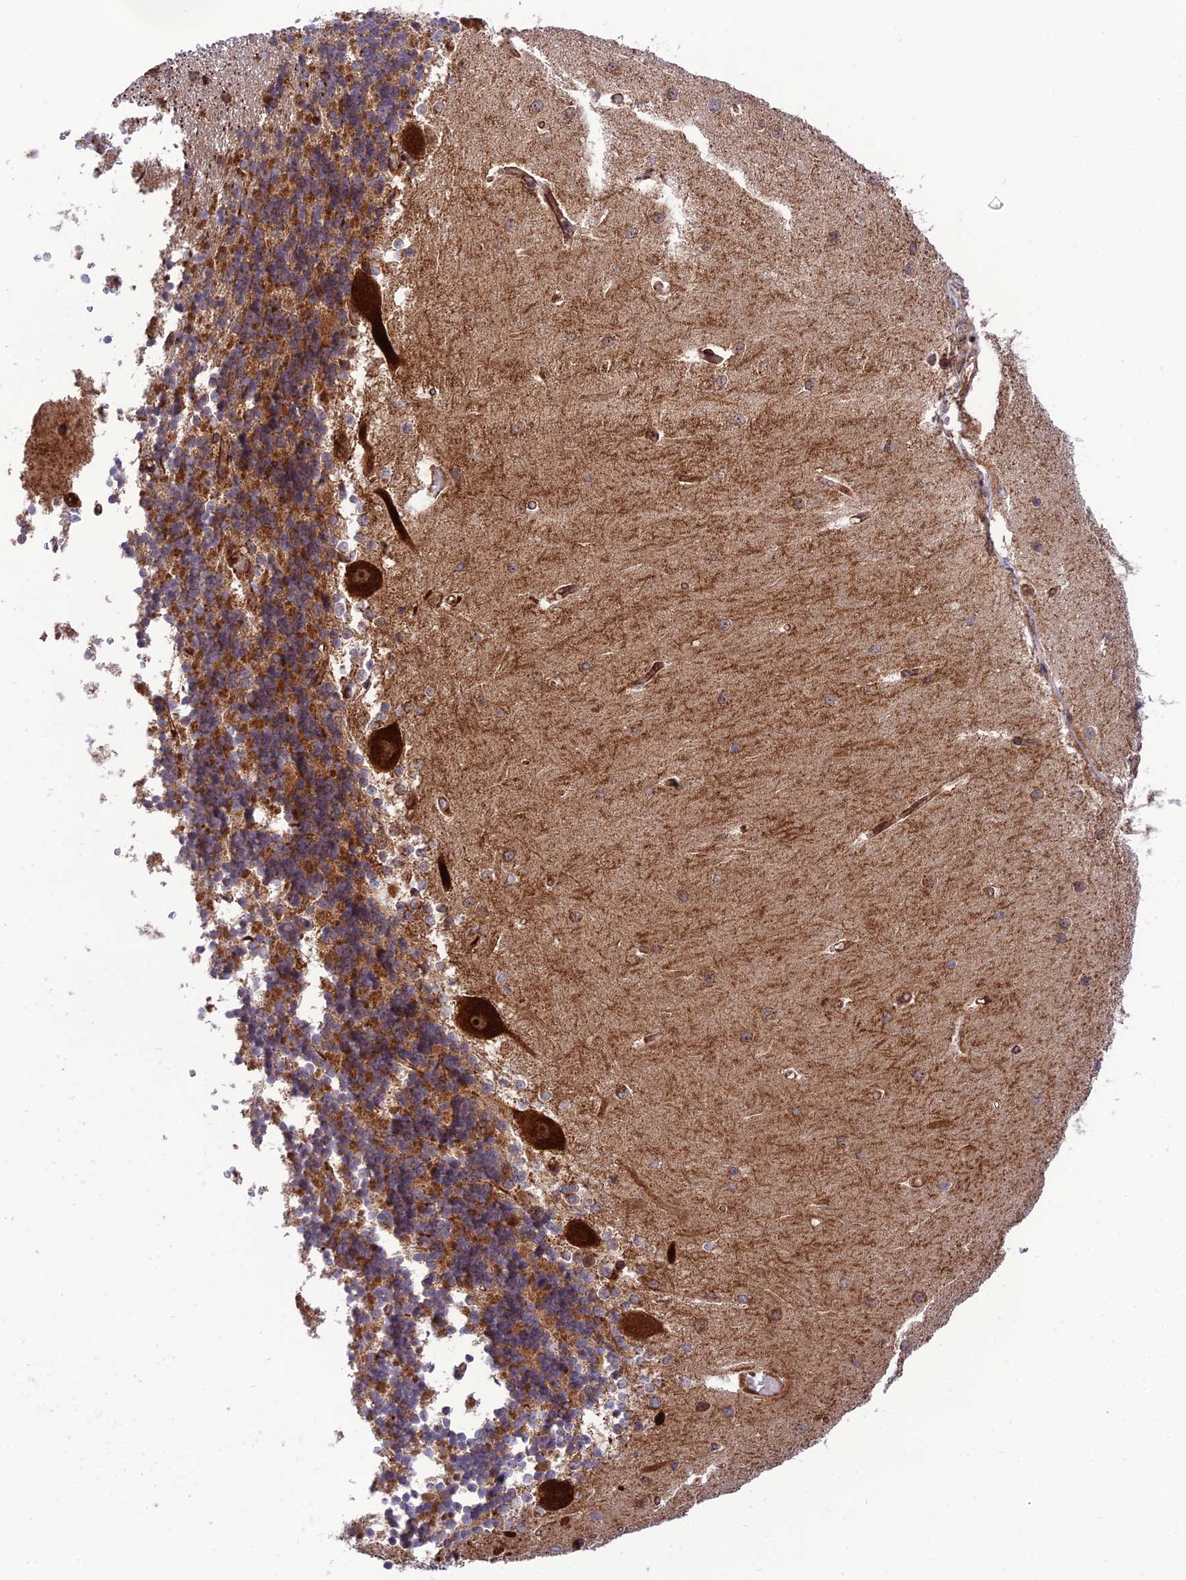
{"staining": {"intensity": "strong", "quantity": "25%-75%", "location": "cytoplasmic/membranous"}, "tissue": "cerebellum", "cell_type": "Cells in granular layer", "image_type": "normal", "snomed": [{"axis": "morphology", "description": "Normal tissue, NOS"}, {"axis": "topography", "description": "Cerebellum"}], "caption": "Immunohistochemistry (IHC) photomicrograph of benign cerebellum stained for a protein (brown), which displays high levels of strong cytoplasmic/membranous positivity in about 25%-75% of cells in granular layer.", "gene": "CRTAP", "patient": {"sex": "male", "age": 37}}